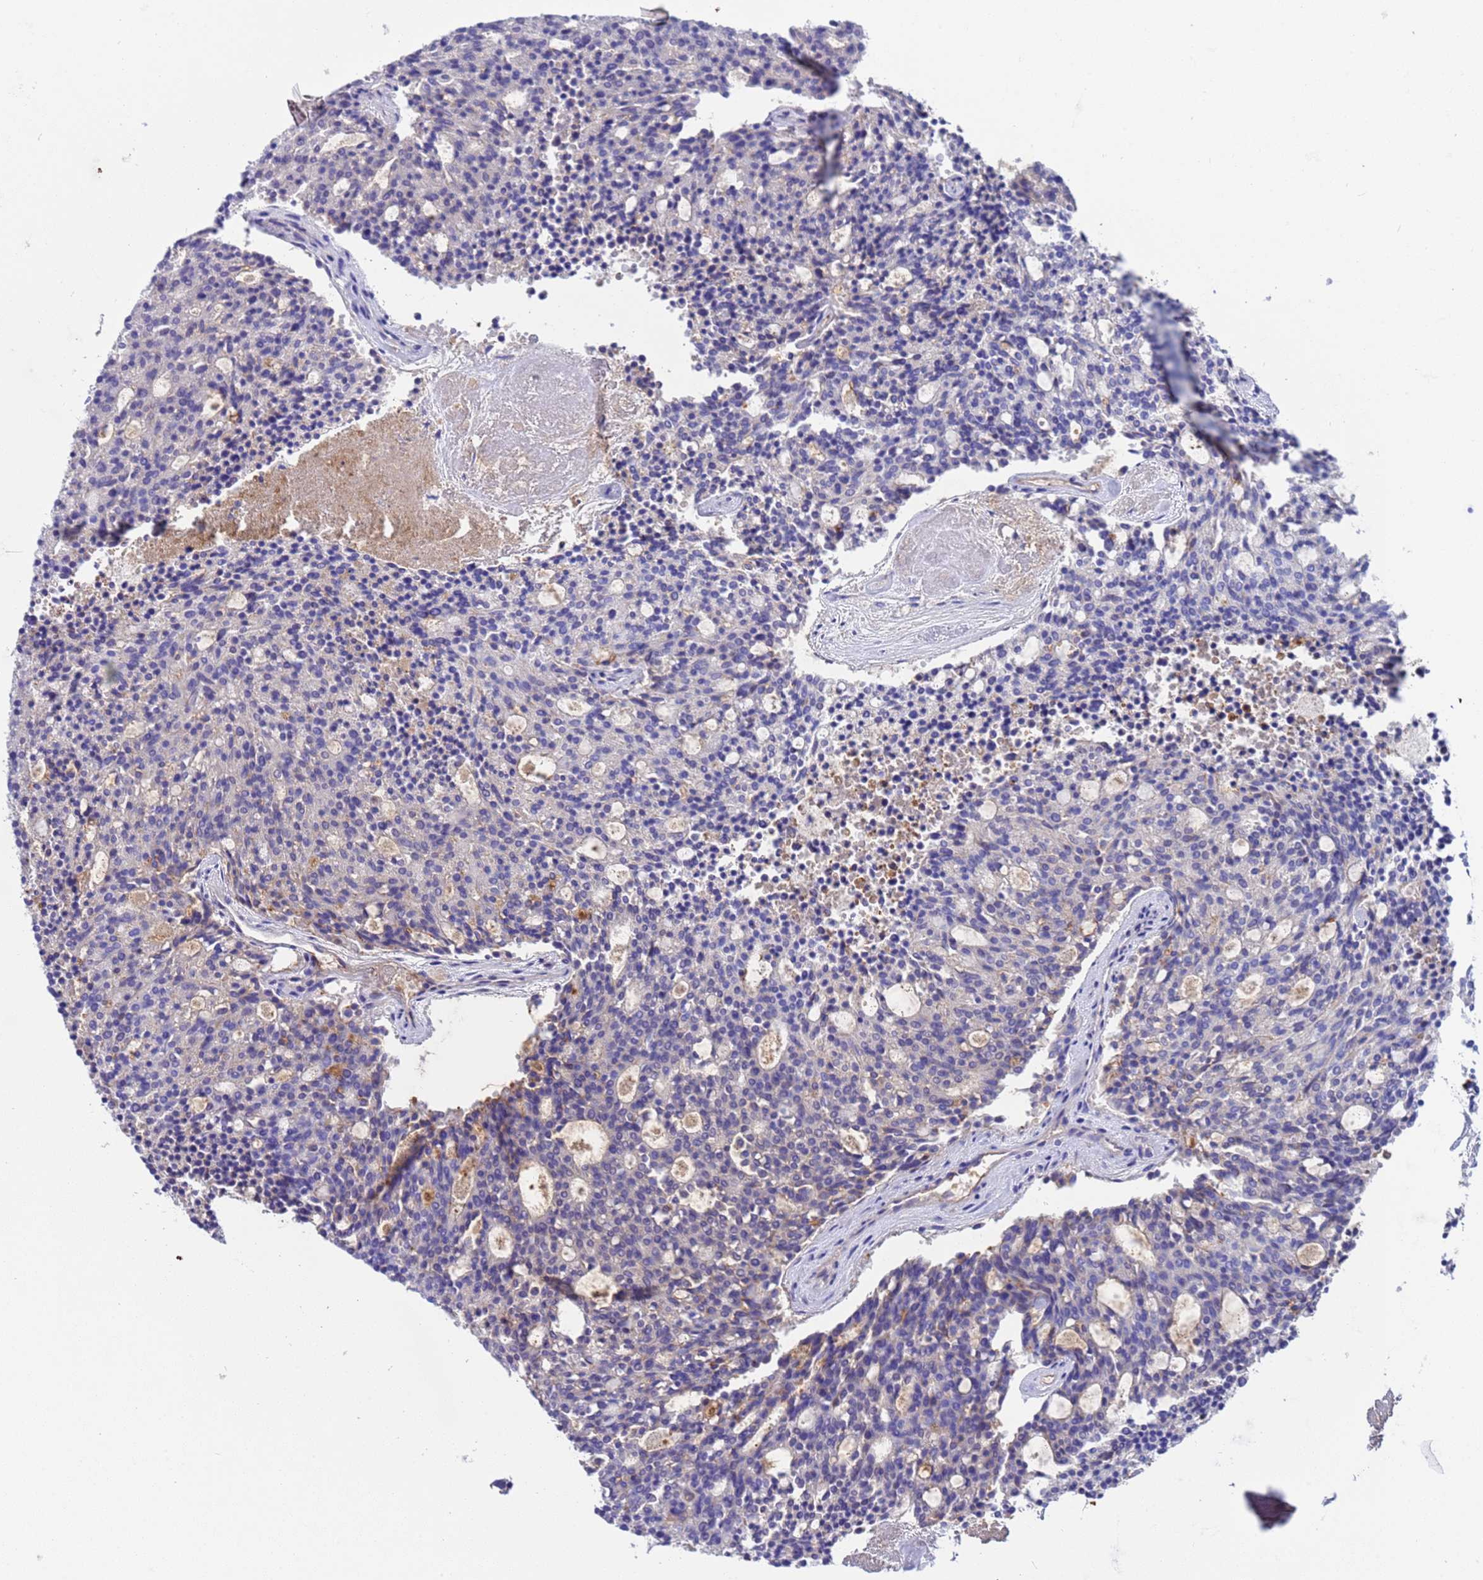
{"staining": {"intensity": "negative", "quantity": "none", "location": "none"}, "tissue": "carcinoid", "cell_type": "Tumor cells", "image_type": "cancer", "snomed": [{"axis": "morphology", "description": "Carcinoid, malignant, NOS"}, {"axis": "topography", "description": "Pancreas"}], "caption": "Protein analysis of carcinoid reveals no significant expression in tumor cells. (Stains: DAB immunohistochemistry (IHC) with hematoxylin counter stain, Microscopy: brightfield microscopy at high magnification).", "gene": "H1-7", "patient": {"sex": "female", "age": 54}}